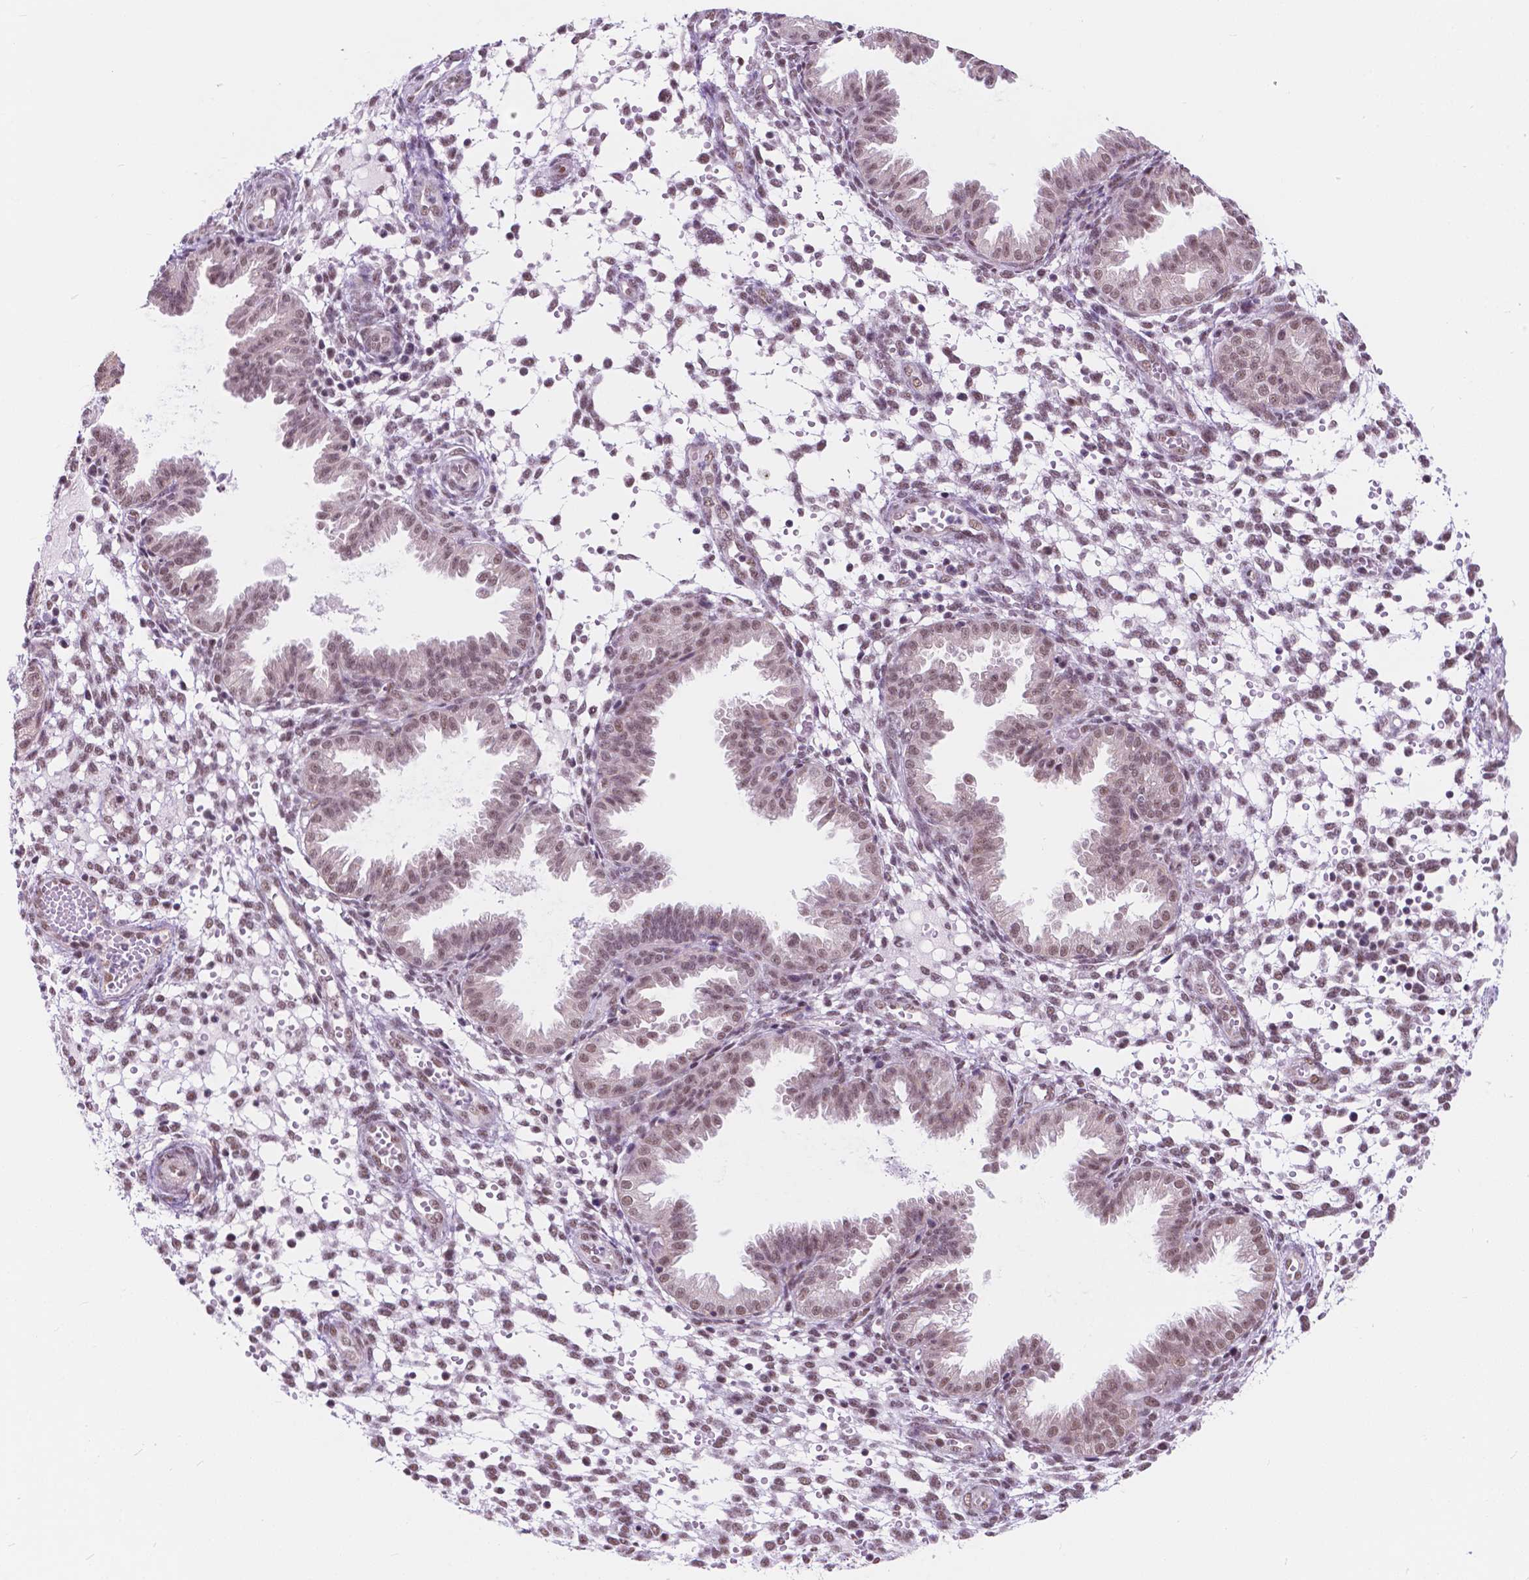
{"staining": {"intensity": "weak", "quantity": ">75%", "location": "nuclear"}, "tissue": "endometrium", "cell_type": "Cells in endometrial stroma", "image_type": "normal", "snomed": [{"axis": "morphology", "description": "Normal tissue, NOS"}, {"axis": "topography", "description": "Endometrium"}], "caption": "A micrograph of endometrium stained for a protein shows weak nuclear brown staining in cells in endometrial stroma. (IHC, brightfield microscopy, high magnification).", "gene": "BCAS2", "patient": {"sex": "female", "age": 33}}